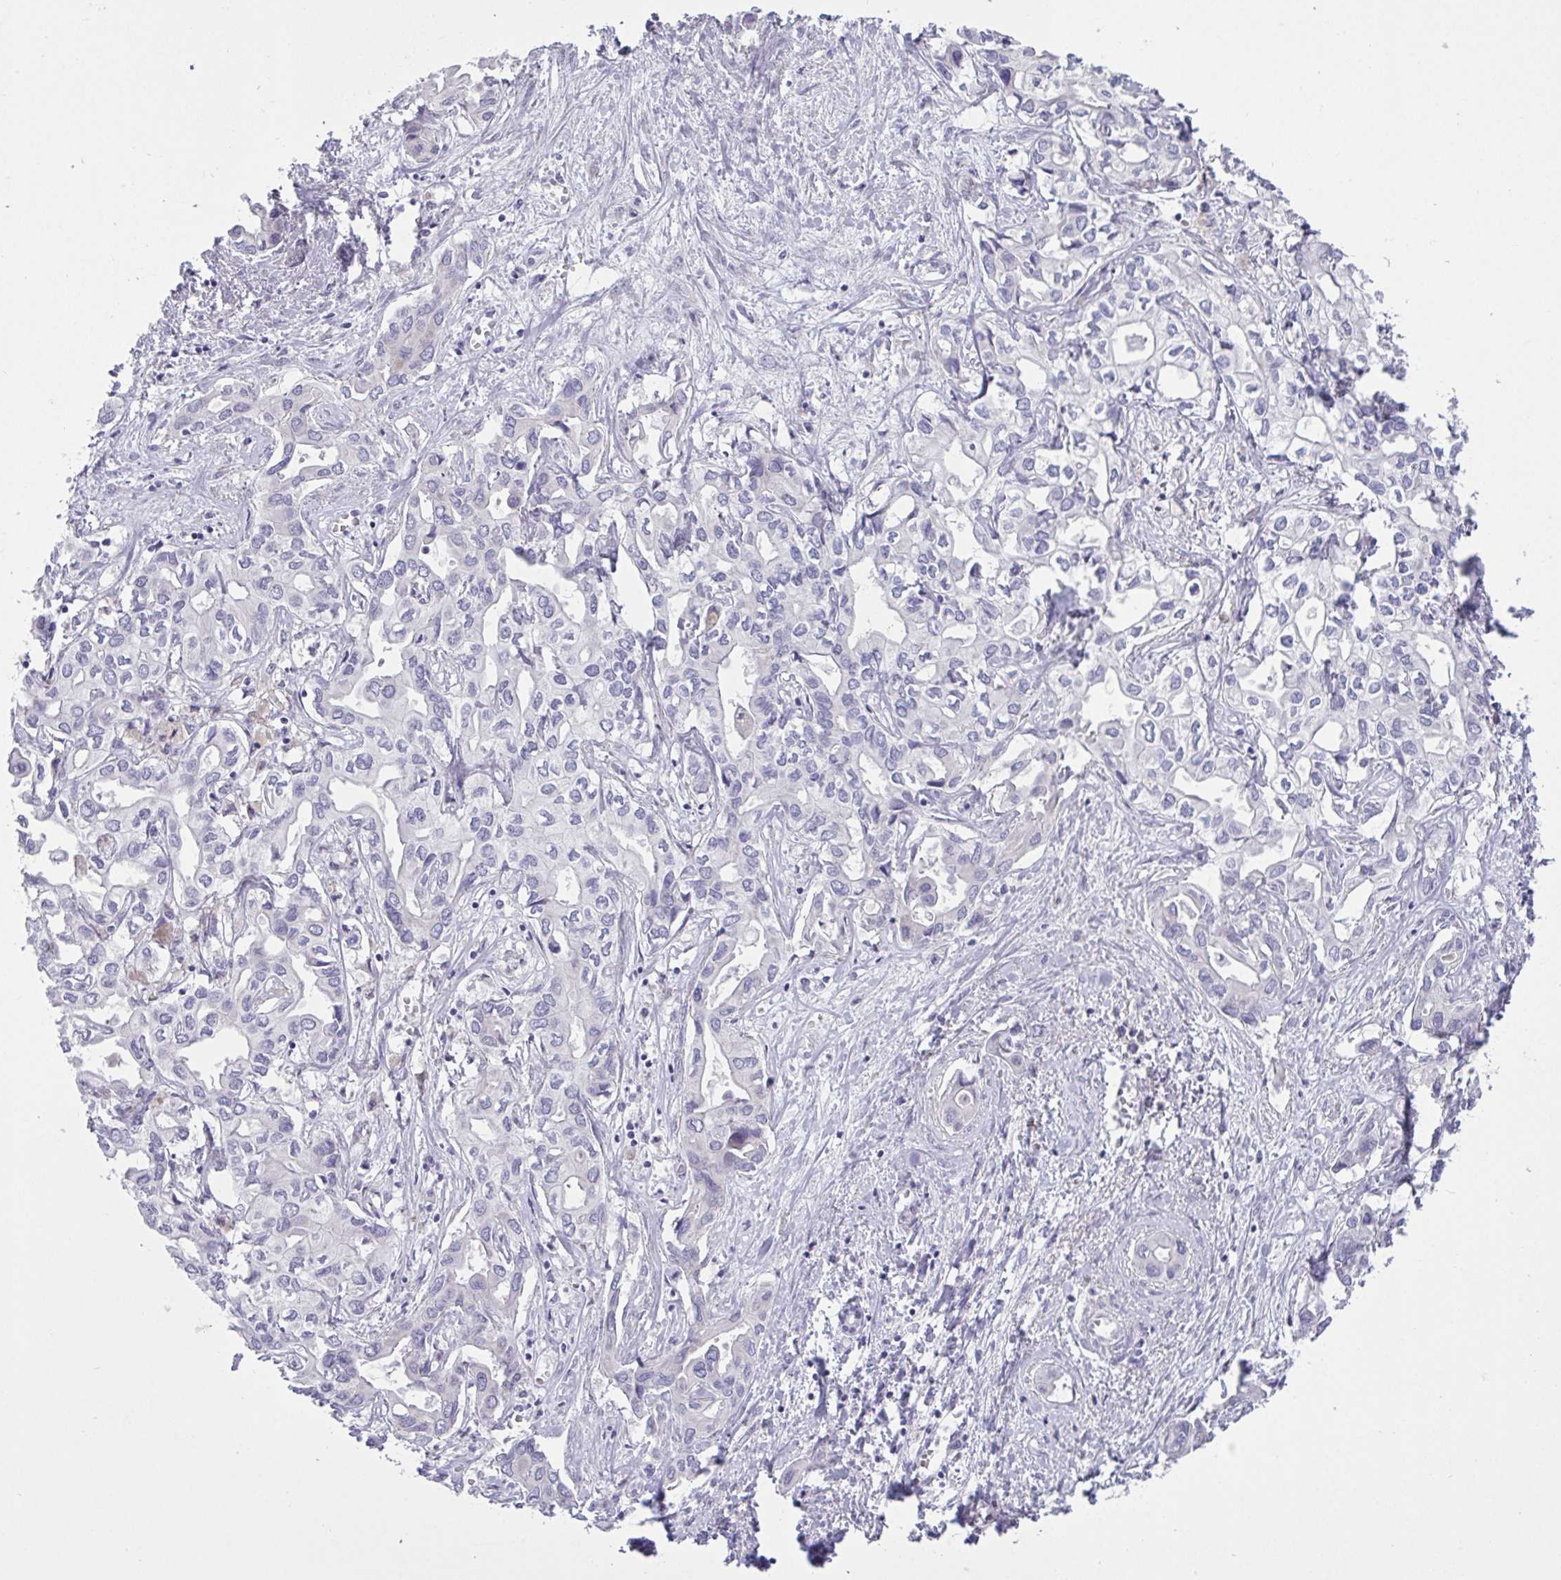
{"staining": {"intensity": "negative", "quantity": "none", "location": "none"}, "tissue": "liver cancer", "cell_type": "Tumor cells", "image_type": "cancer", "snomed": [{"axis": "morphology", "description": "Cholangiocarcinoma"}, {"axis": "topography", "description": "Liver"}], "caption": "IHC histopathology image of neoplastic tissue: liver cholangiocarcinoma stained with DAB demonstrates no significant protein positivity in tumor cells.", "gene": "C4orf33", "patient": {"sex": "female", "age": 64}}